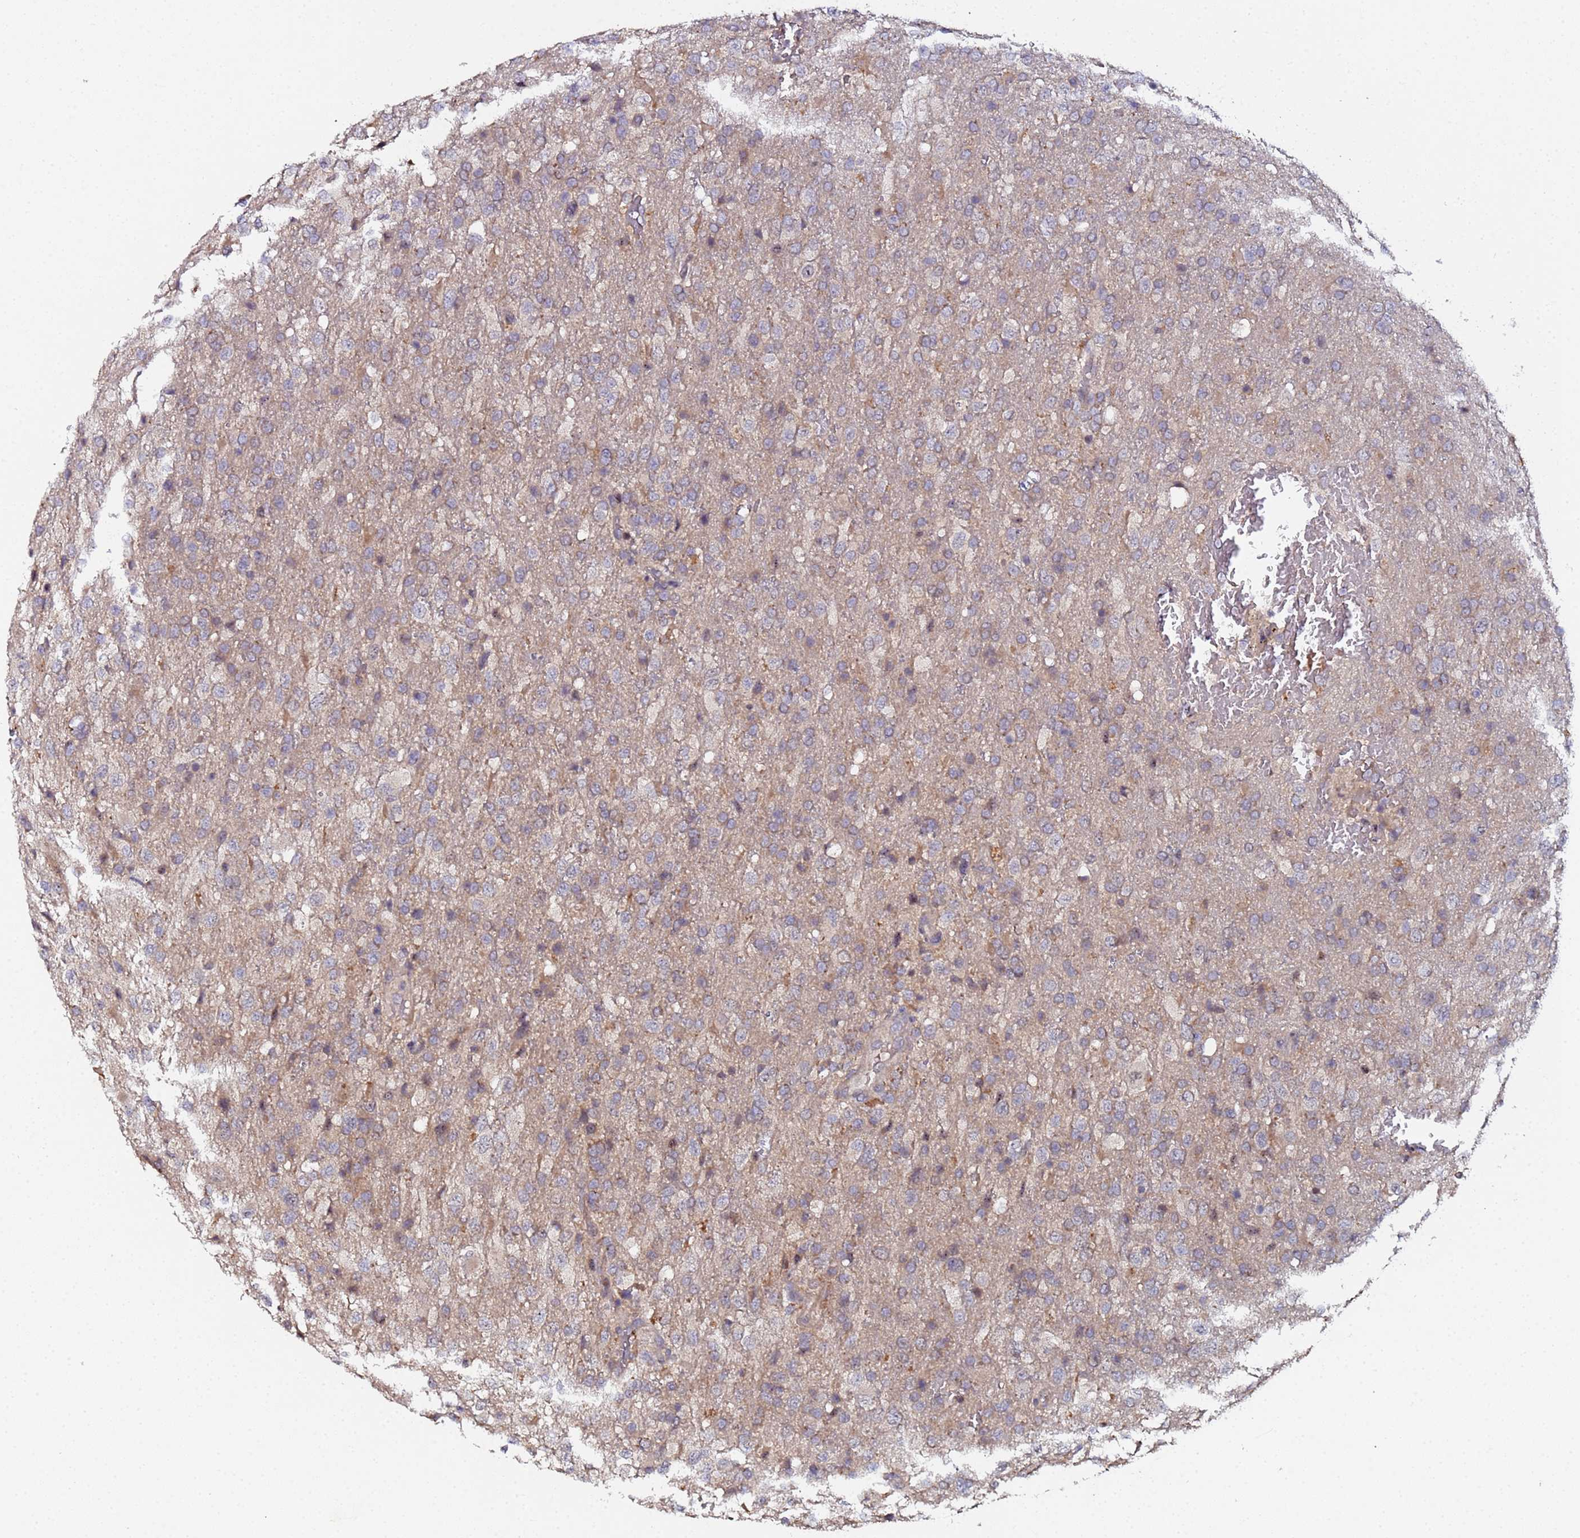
{"staining": {"intensity": "weak", "quantity": "<25%", "location": "cytoplasmic/membranous"}, "tissue": "glioma", "cell_type": "Tumor cells", "image_type": "cancer", "snomed": [{"axis": "morphology", "description": "Glioma, malignant, High grade"}, {"axis": "topography", "description": "Brain"}], "caption": "A high-resolution micrograph shows immunohistochemistry staining of glioma, which reveals no significant expression in tumor cells. The staining was performed using DAB (3,3'-diaminobenzidine) to visualize the protein expression in brown, while the nuclei were stained in blue with hematoxylin (Magnification: 20x).", "gene": "OSER1", "patient": {"sex": "female", "age": 74}}